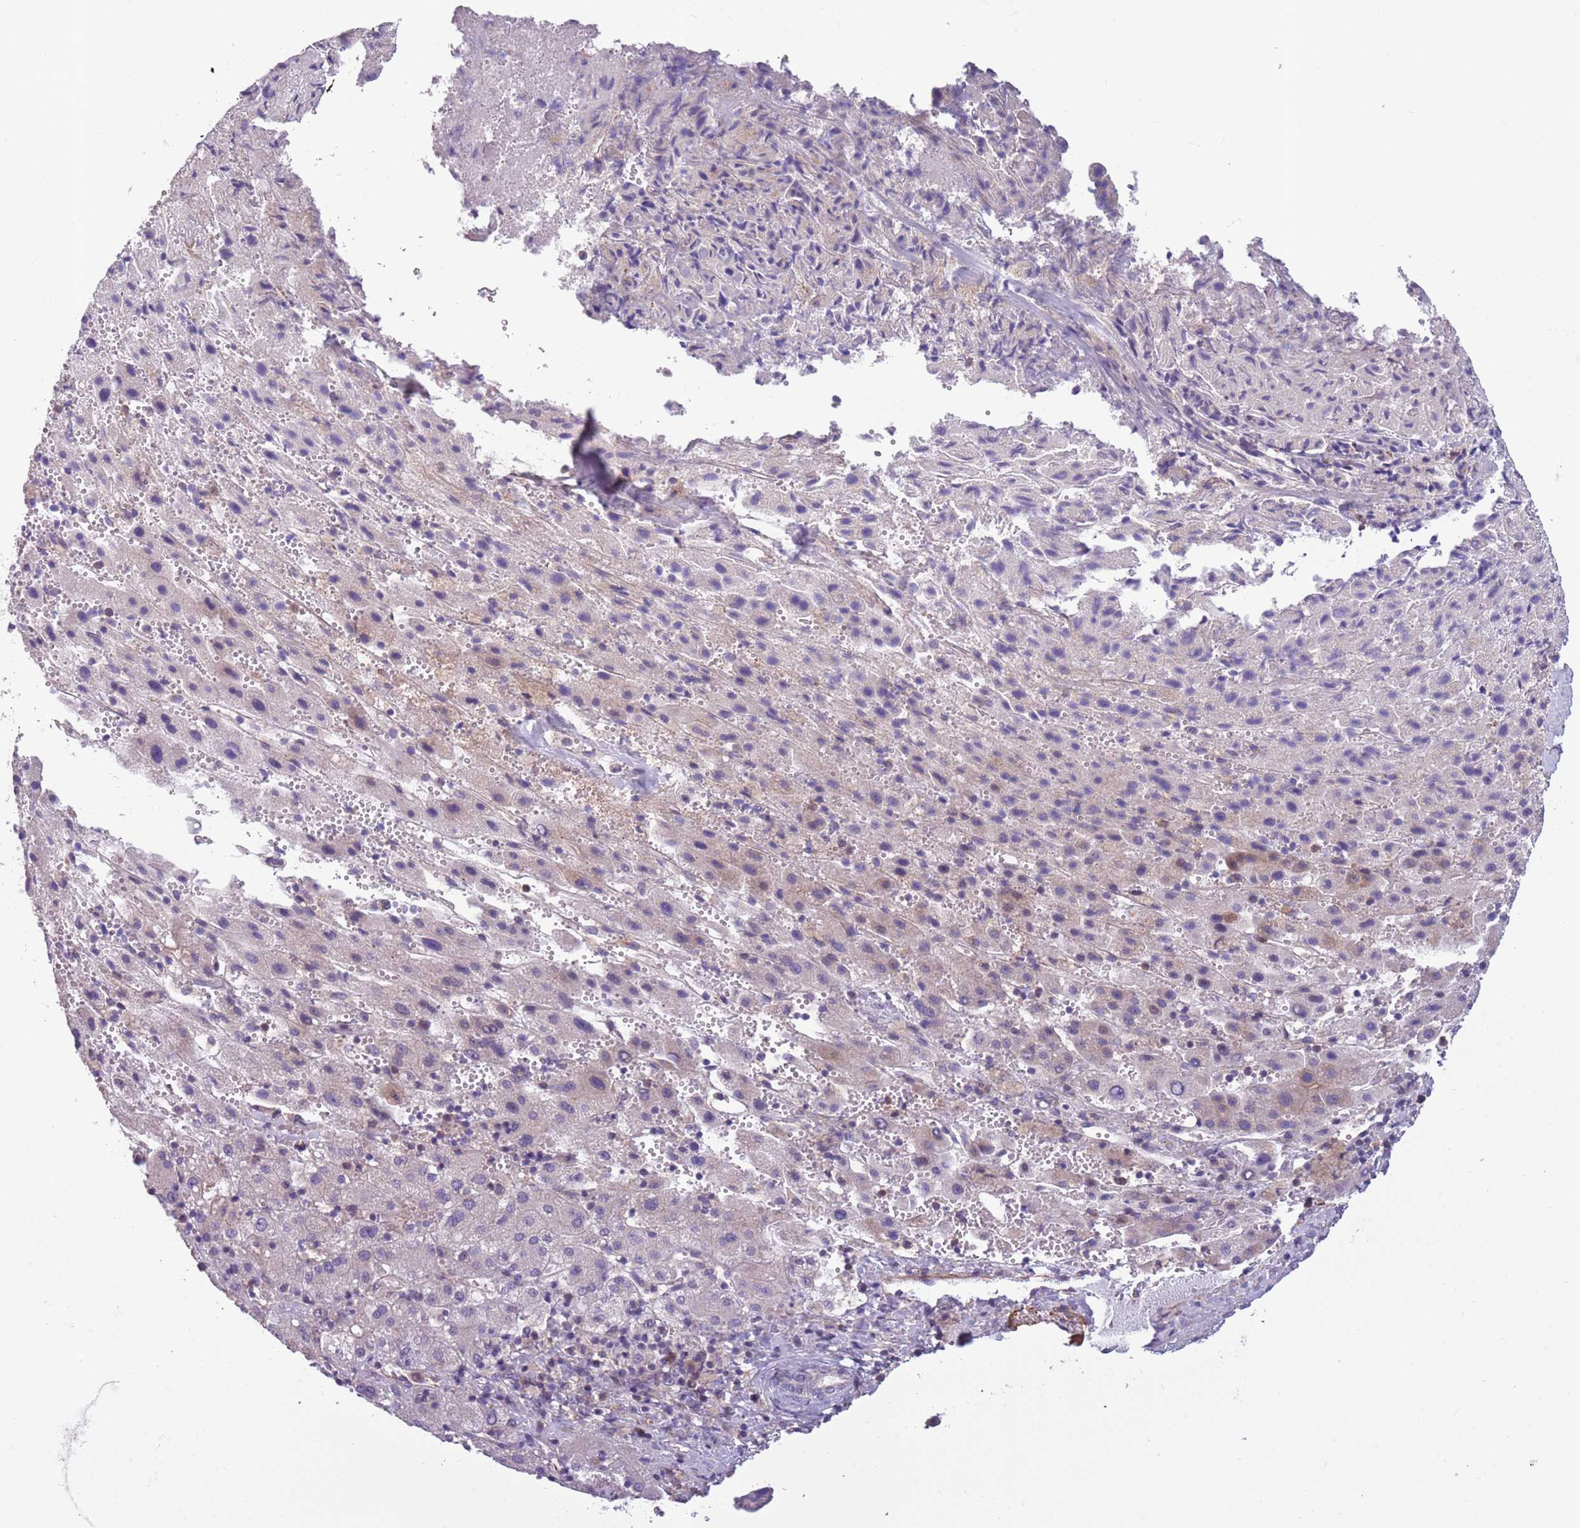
{"staining": {"intensity": "negative", "quantity": "none", "location": "none"}, "tissue": "liver cancer", "cell_type": "Tumor cells", "image_type": "cancer", "snomed": [{"axis": "morphology", "description": "Carcinoma, Hepatocellular, NOS"}, {"axis": "topography", "description": "Liver"}], "caption": "Immunohistochemical staining of human liver cancer (hepatocellular carcinoma) shows no significant expression in tumor cells.", "gene": "JAML", "patient": {"sex": "female", "age": 58}}